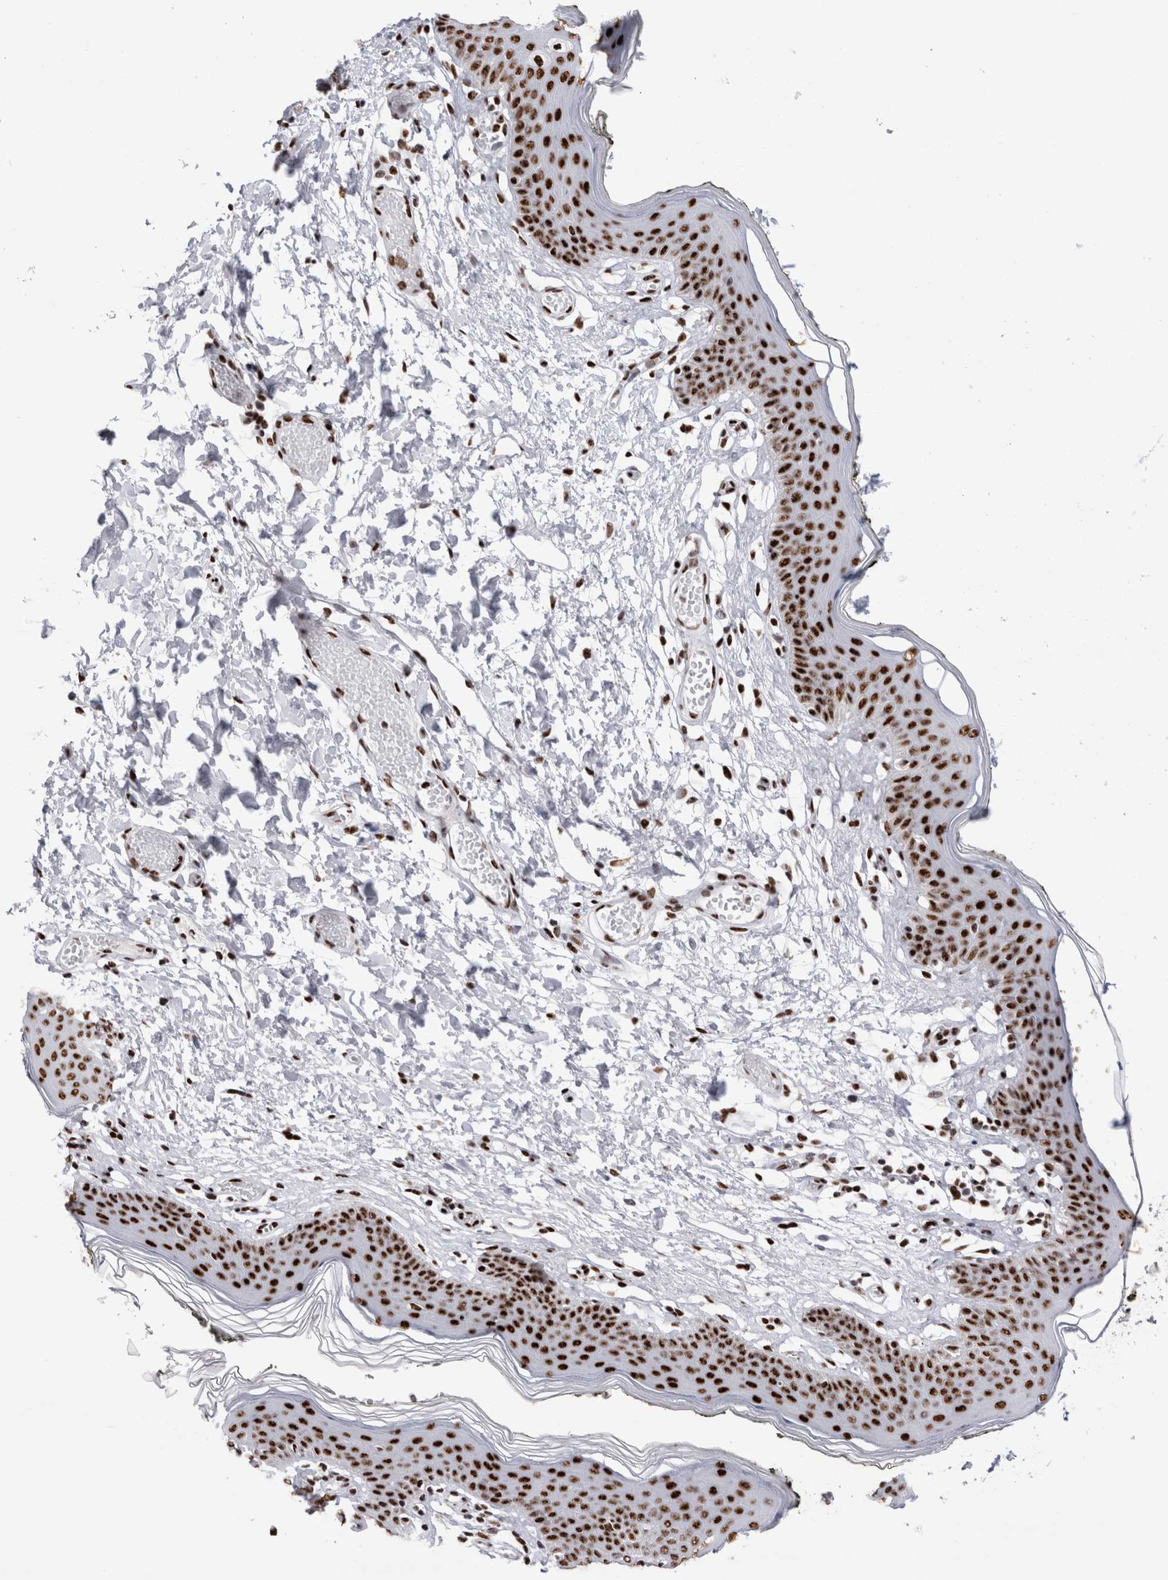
{"staining": {"intensity": "strong", "quantity": ">75%", "location": "nuclear"}, "tissue": "skin", "cell_type": "Epidermal cells", "image_type": "normal", "snomed": [{"axis": "morphology", "description": "Normal tissue, NOS"}, {"axis": "morphology", "description": "Inflammation, NOS"}, {"axis": "topography", "description": "Vulva"}], "caption": "Skin stained with IHC exhibits strong nuclear staining in approximately >75% of epidermal cells.", "gene": "RBM6", "patient": {"sex": "female", "age": 84}}